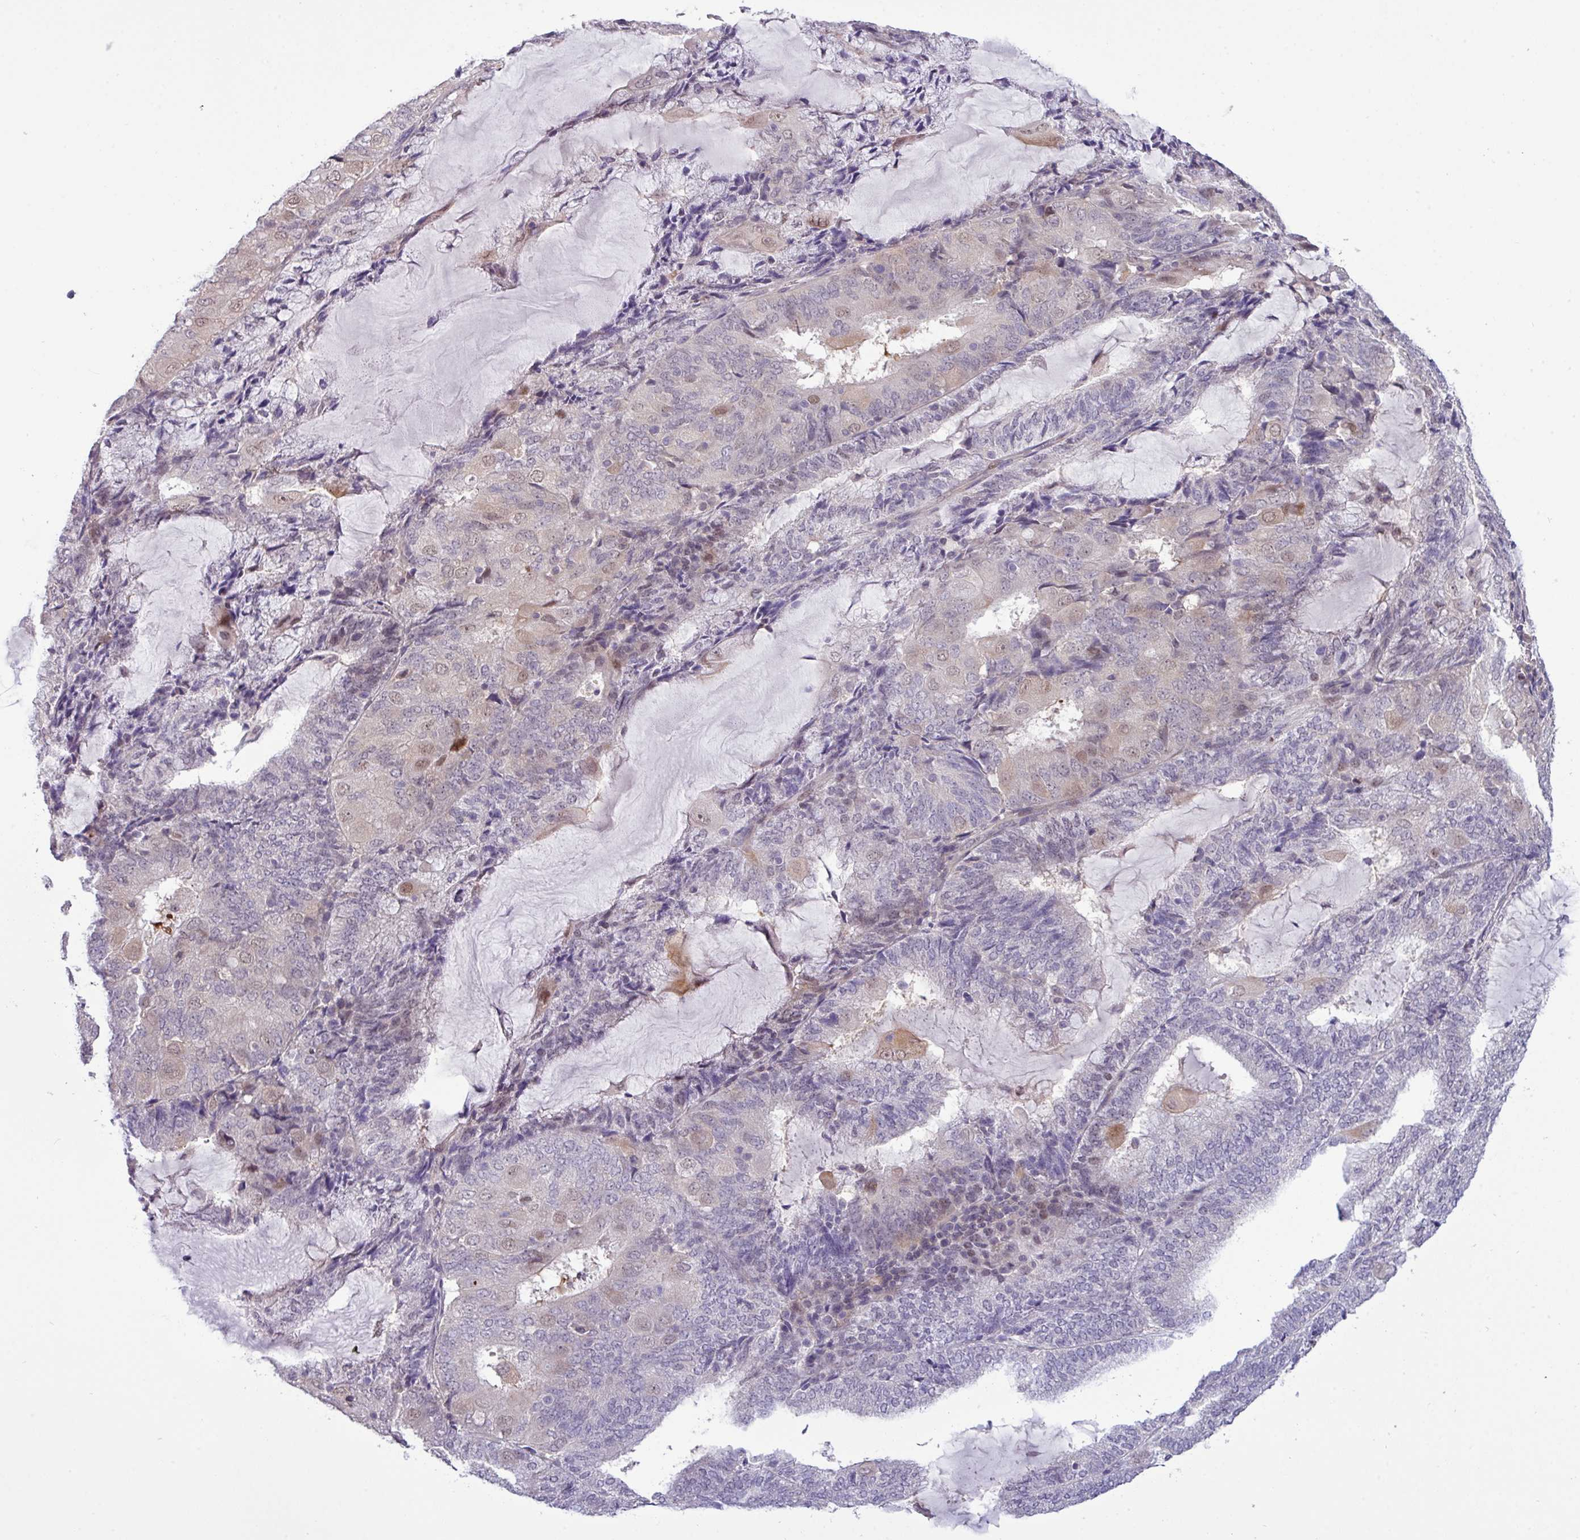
{"staining": {"intensity": "weak", "quantity": "<25%", "location": "cytoplasmic/membranous,nuclear"}, "tissue": "endometrial cancer", "cell_type": "Tumor cells", "image_type": "cancer", "snomed": [{"axis": "morphology", "description": "Adenocarcinoma, NOS"}, {"axis": "topography", "description": "Endometrium"}], "caption": "DAB (3,3'-diaminobenzidine) immunohistochemical staining of endometrial adenocarcinoma demonstrates no significant expression in tumor cells. (IHC, brightfield microscopy, high magnification).", "gene": "RIPPLY1", "patient": {"sex": "female", "age": 81}}